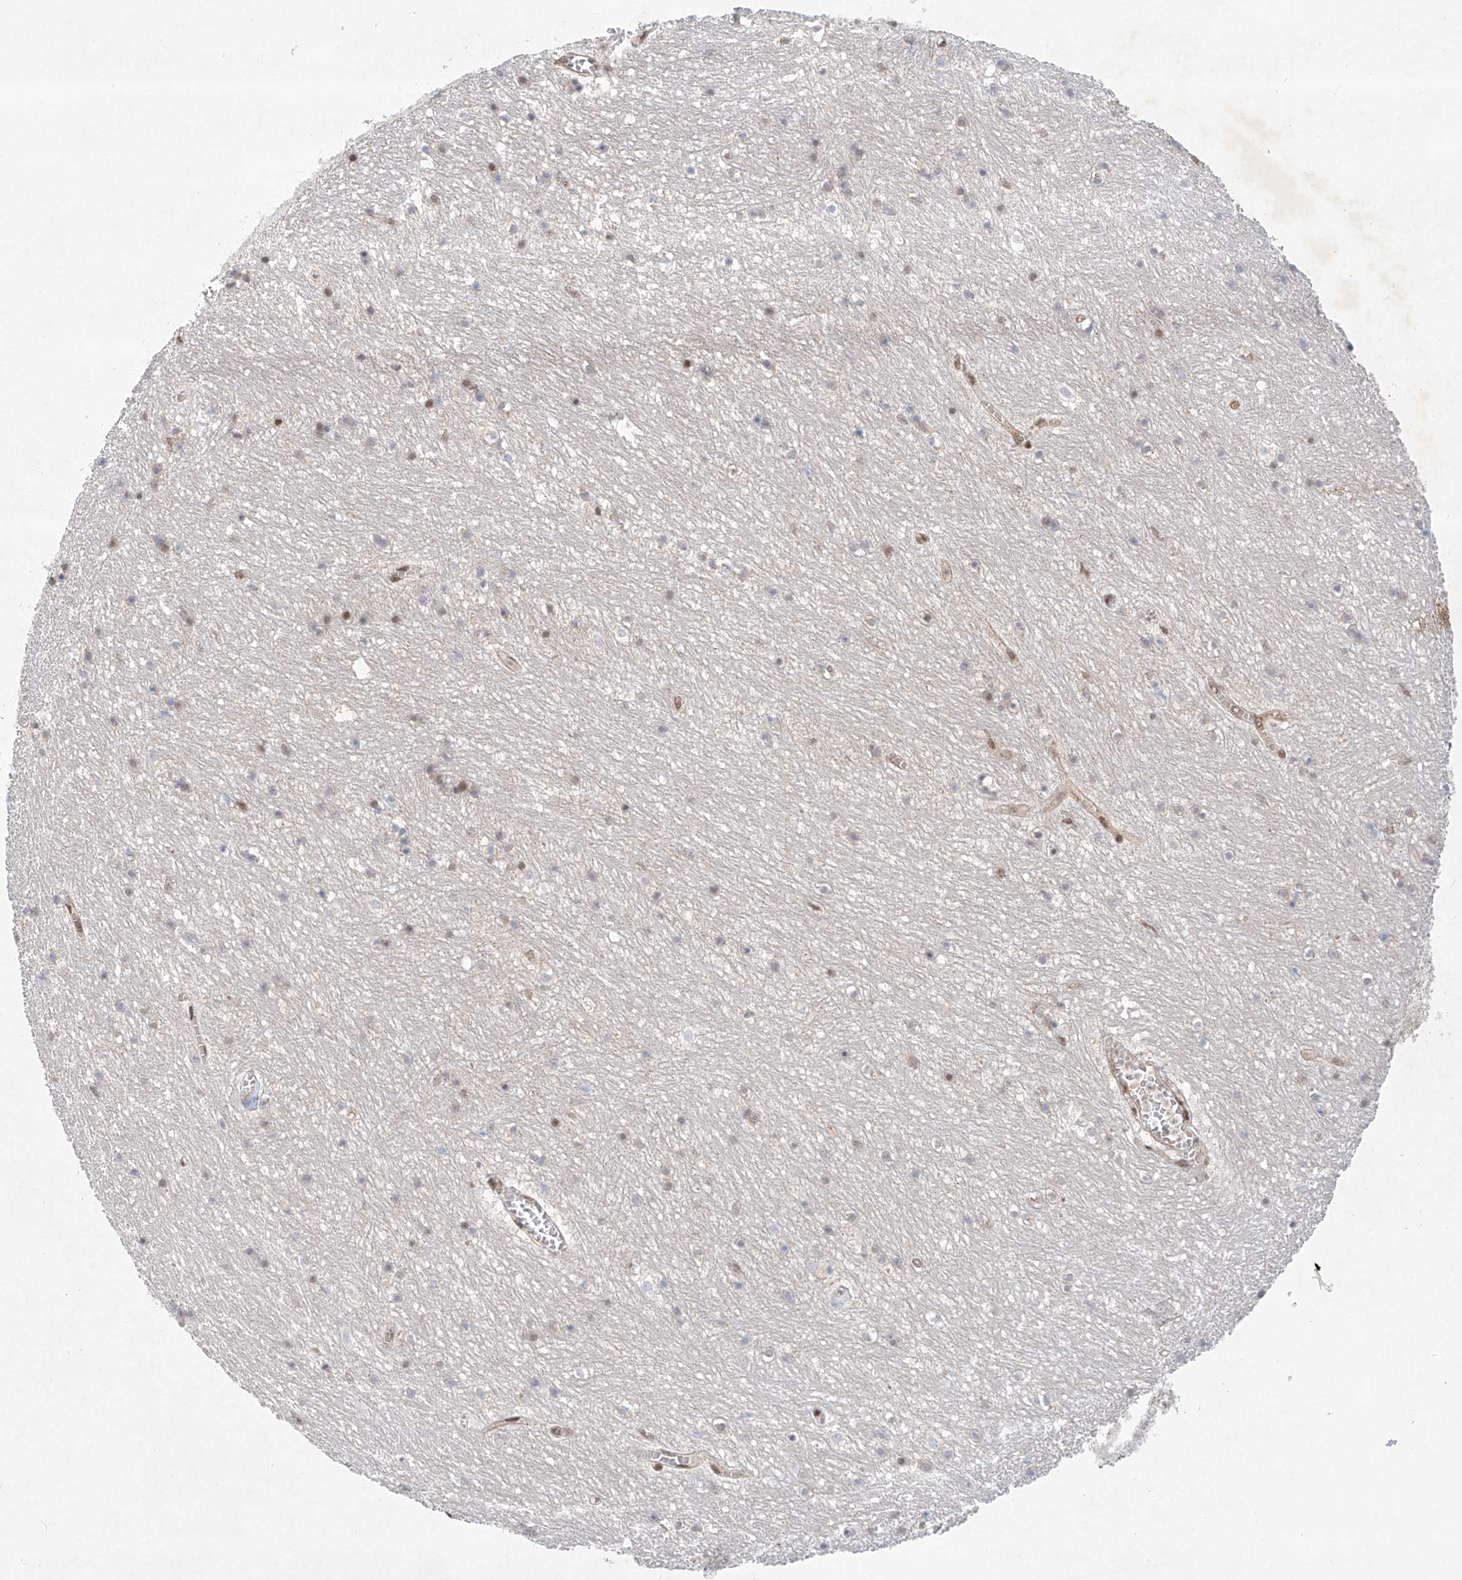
{"staining": {"intensity": "moderate", "quantity": "<25%", "location": "nuclear"}, "tissue": "hippocampus", "cell_type": "Glial cells", "image_type": "normal", "snomed": [{"axis": "morphology", "description": "Normal tissue, NOS"}, {"axis": "topography", "description": "Hippocampus"}], "caption": "Immunohistochemical staining of benign hippocampus exhibits moderate nuclear protein expression in approximately <25% of glial cells. Ihc stains the protein of interest in brown and the nuclei are stained blue.", "gene": "ZNF470", "patient": {"sex": "female", "age": 64}}